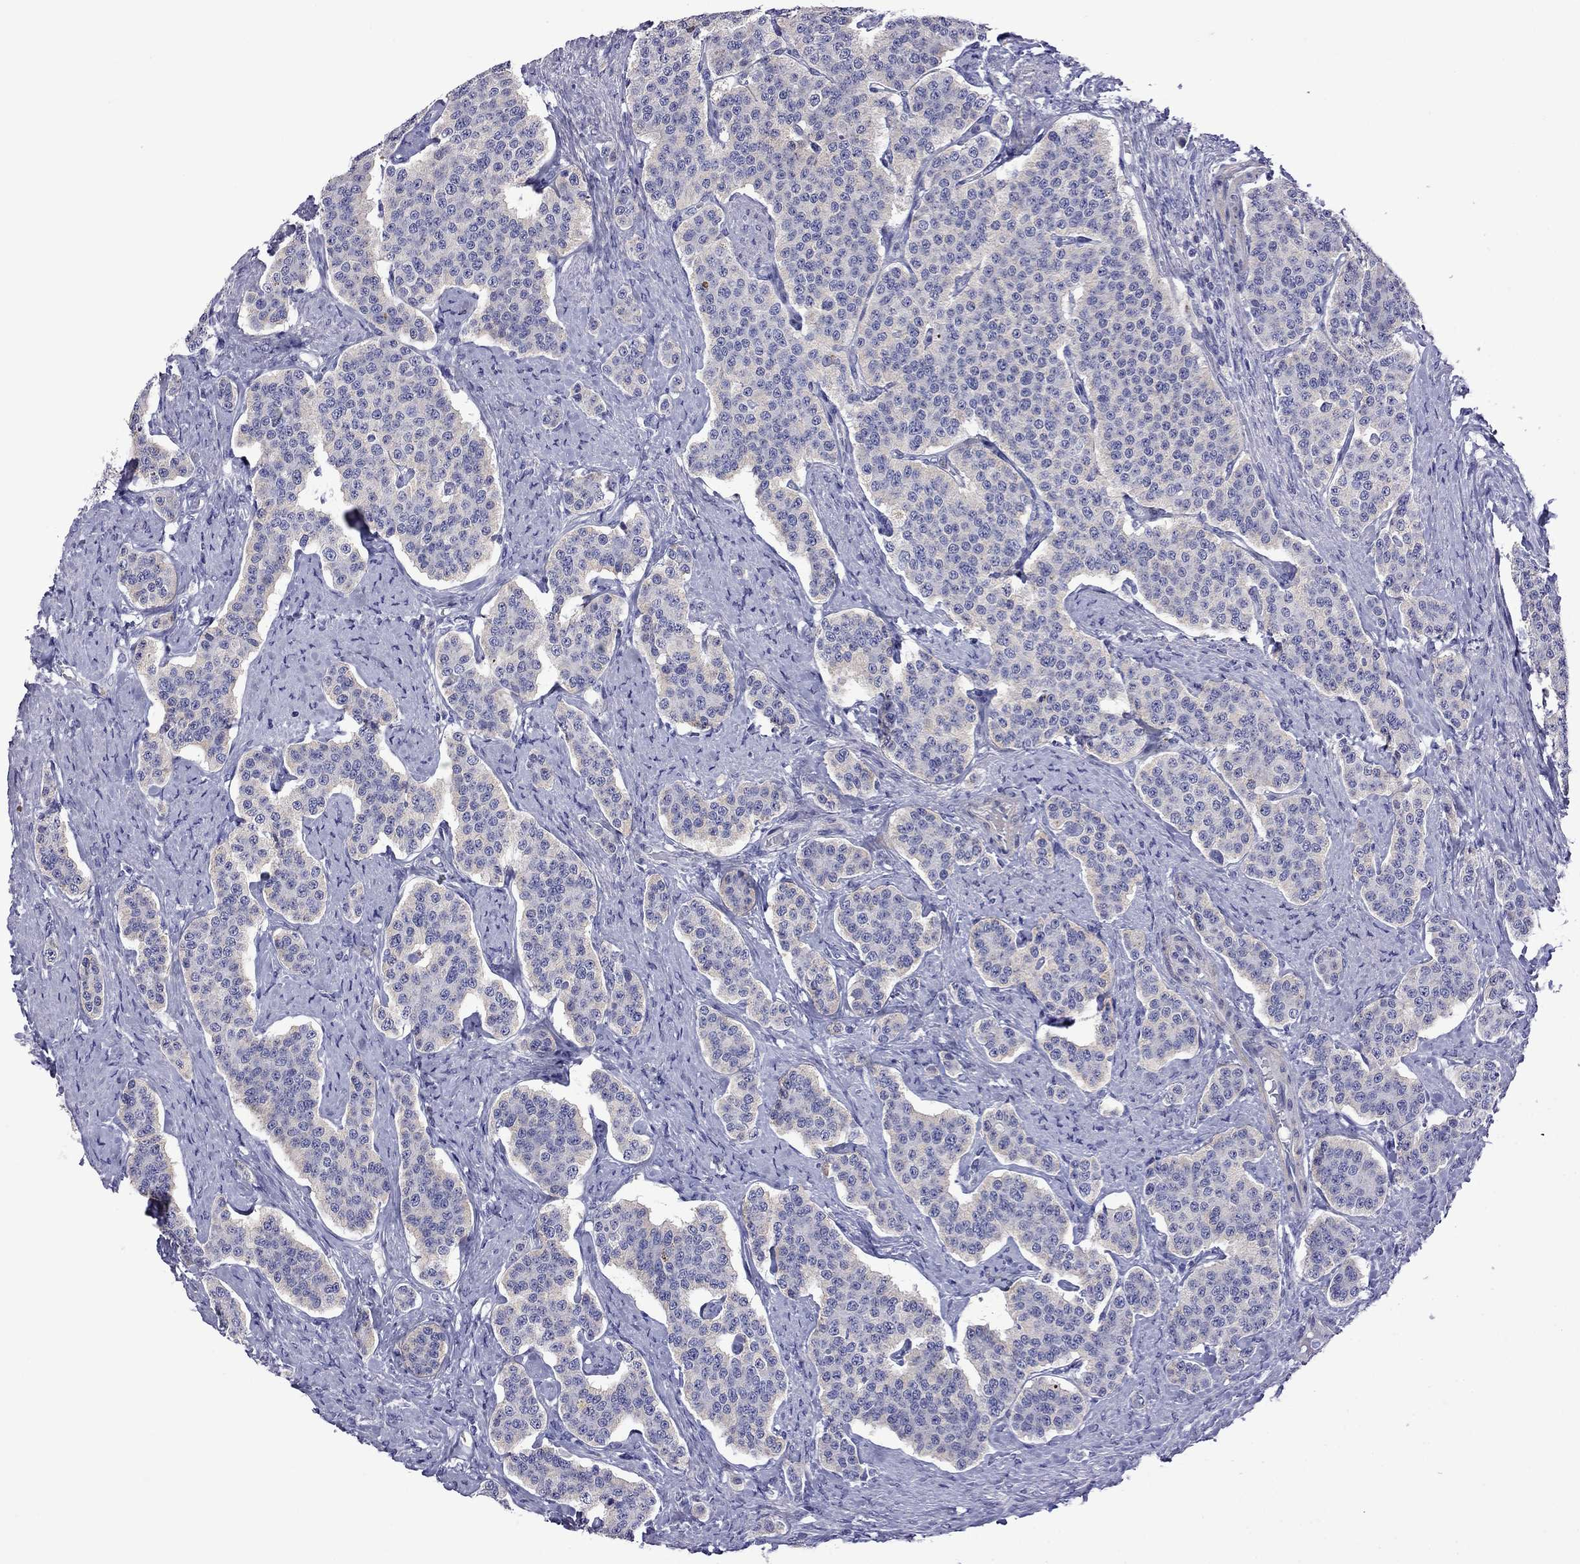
{"staining": {"intensity": "weak", "quantity": "<25%", "location": "cytoplasmic/membranous"}, "tissue": "carcinoid", "cell_type": "Tumor cells", "image_type": "cancer", "snomed": [{"axis": "morphology", "description": "Carcinoid, malignant, NOS"}, {"axis": "topography", "description": "Small intestine"}], "caption": "Immunohistochemistry image of human carcinoid (malignant) stained for a protein (brown), which shows no staining in tumor cells.", "gene": "STAR", "patient": {"sex": "female", "age": 58}}